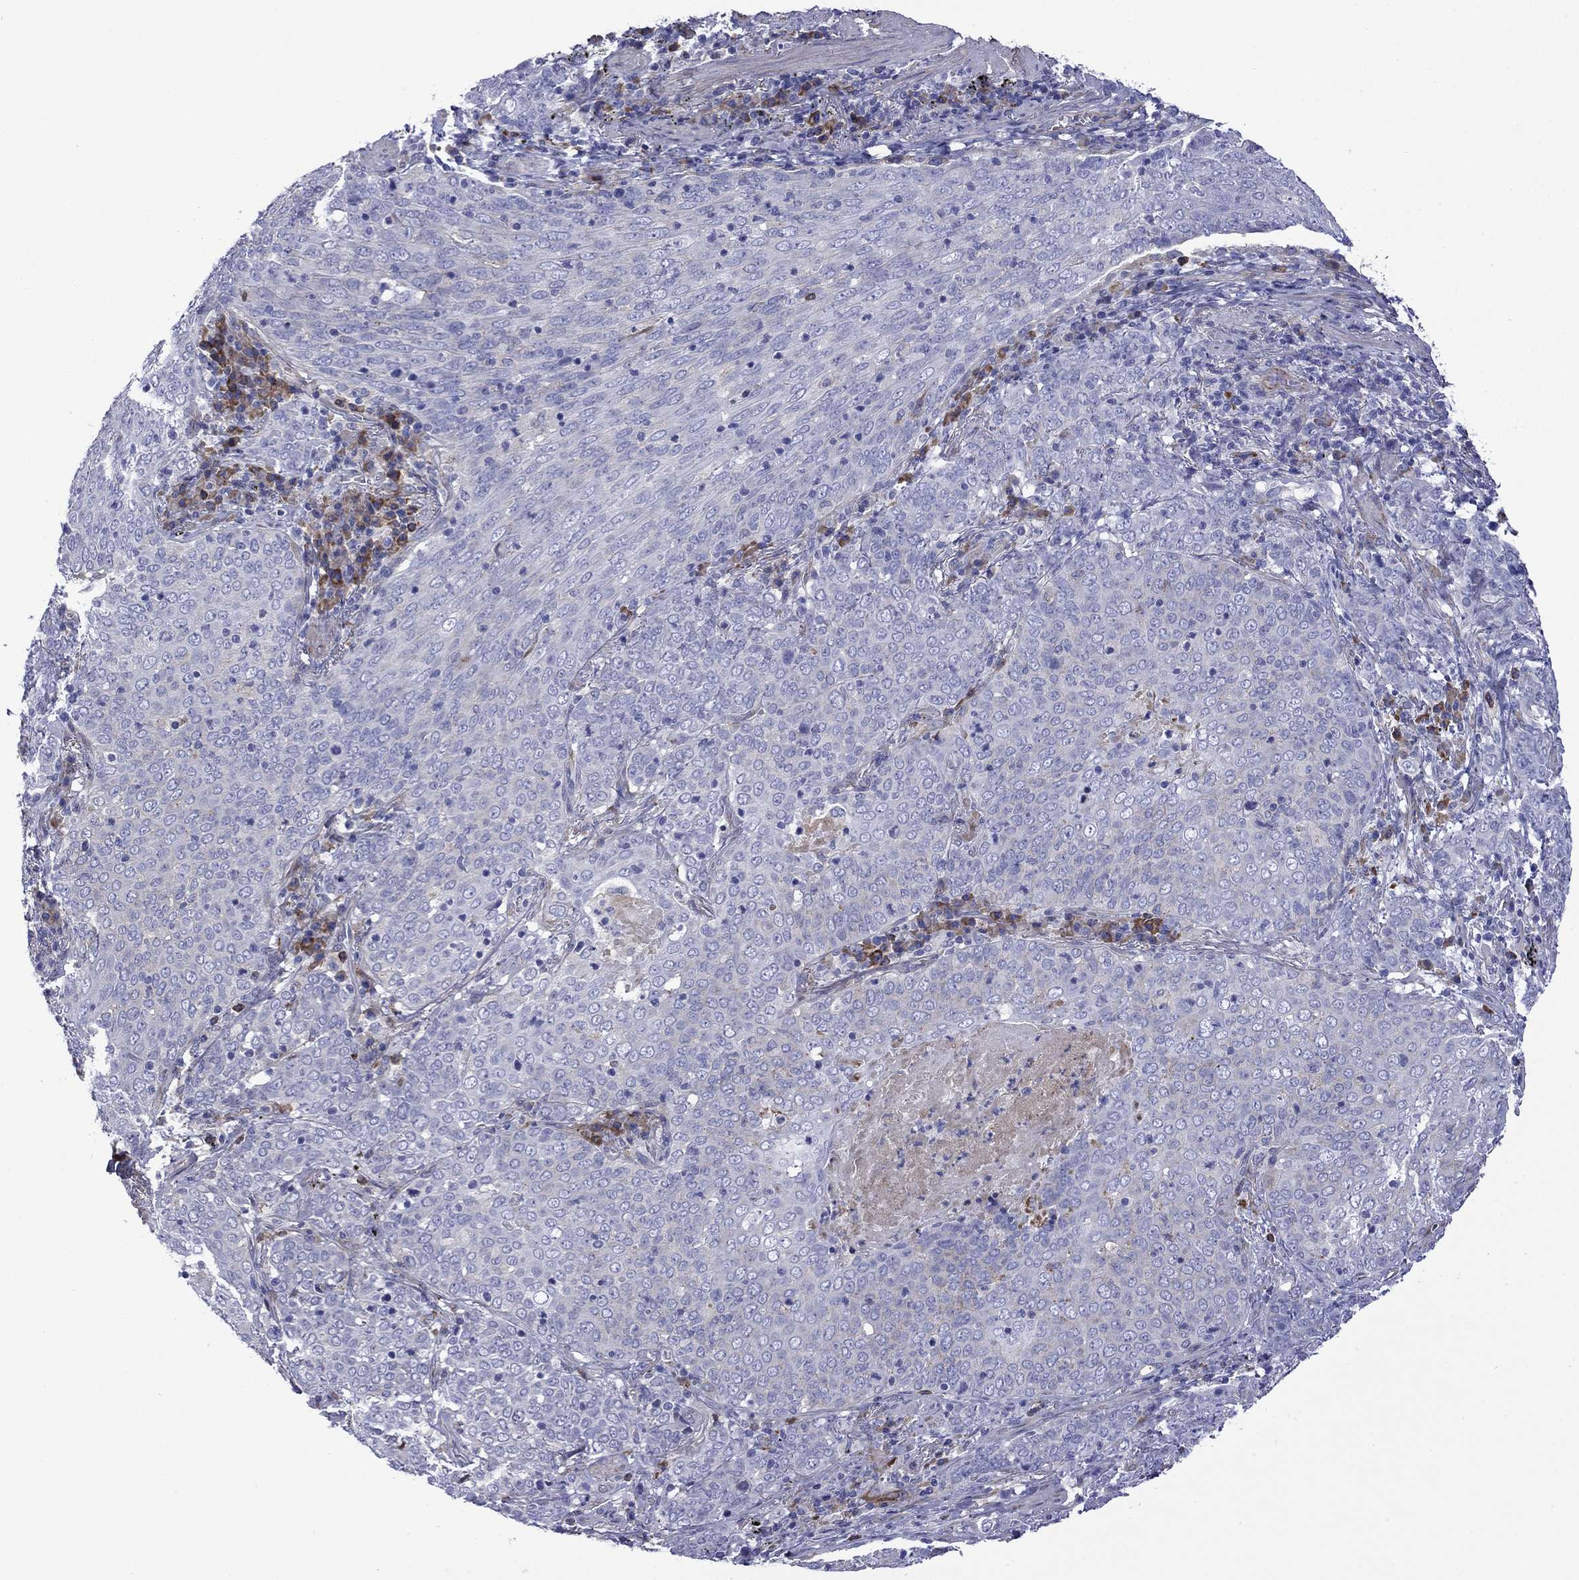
{"staining": {"intensity": "negative", "quantity": "none", "location": "none"}, "tissue": "lung cancer", "cell_type": "Tumor cells", "image_type": "cancer", "snomed": [{"axis": "morphology", "description": "Squamous cell carcinoma, NOS"}, {"axis": "topography", "description": "Lung"}], "caption": "Lung cancer (squamous cell carcinoma) was stained to show a protein in brown. There is no significant expression in tumor cells.", "gene": "HSPG2", "patient": {"sex": "male", "age": 82}}